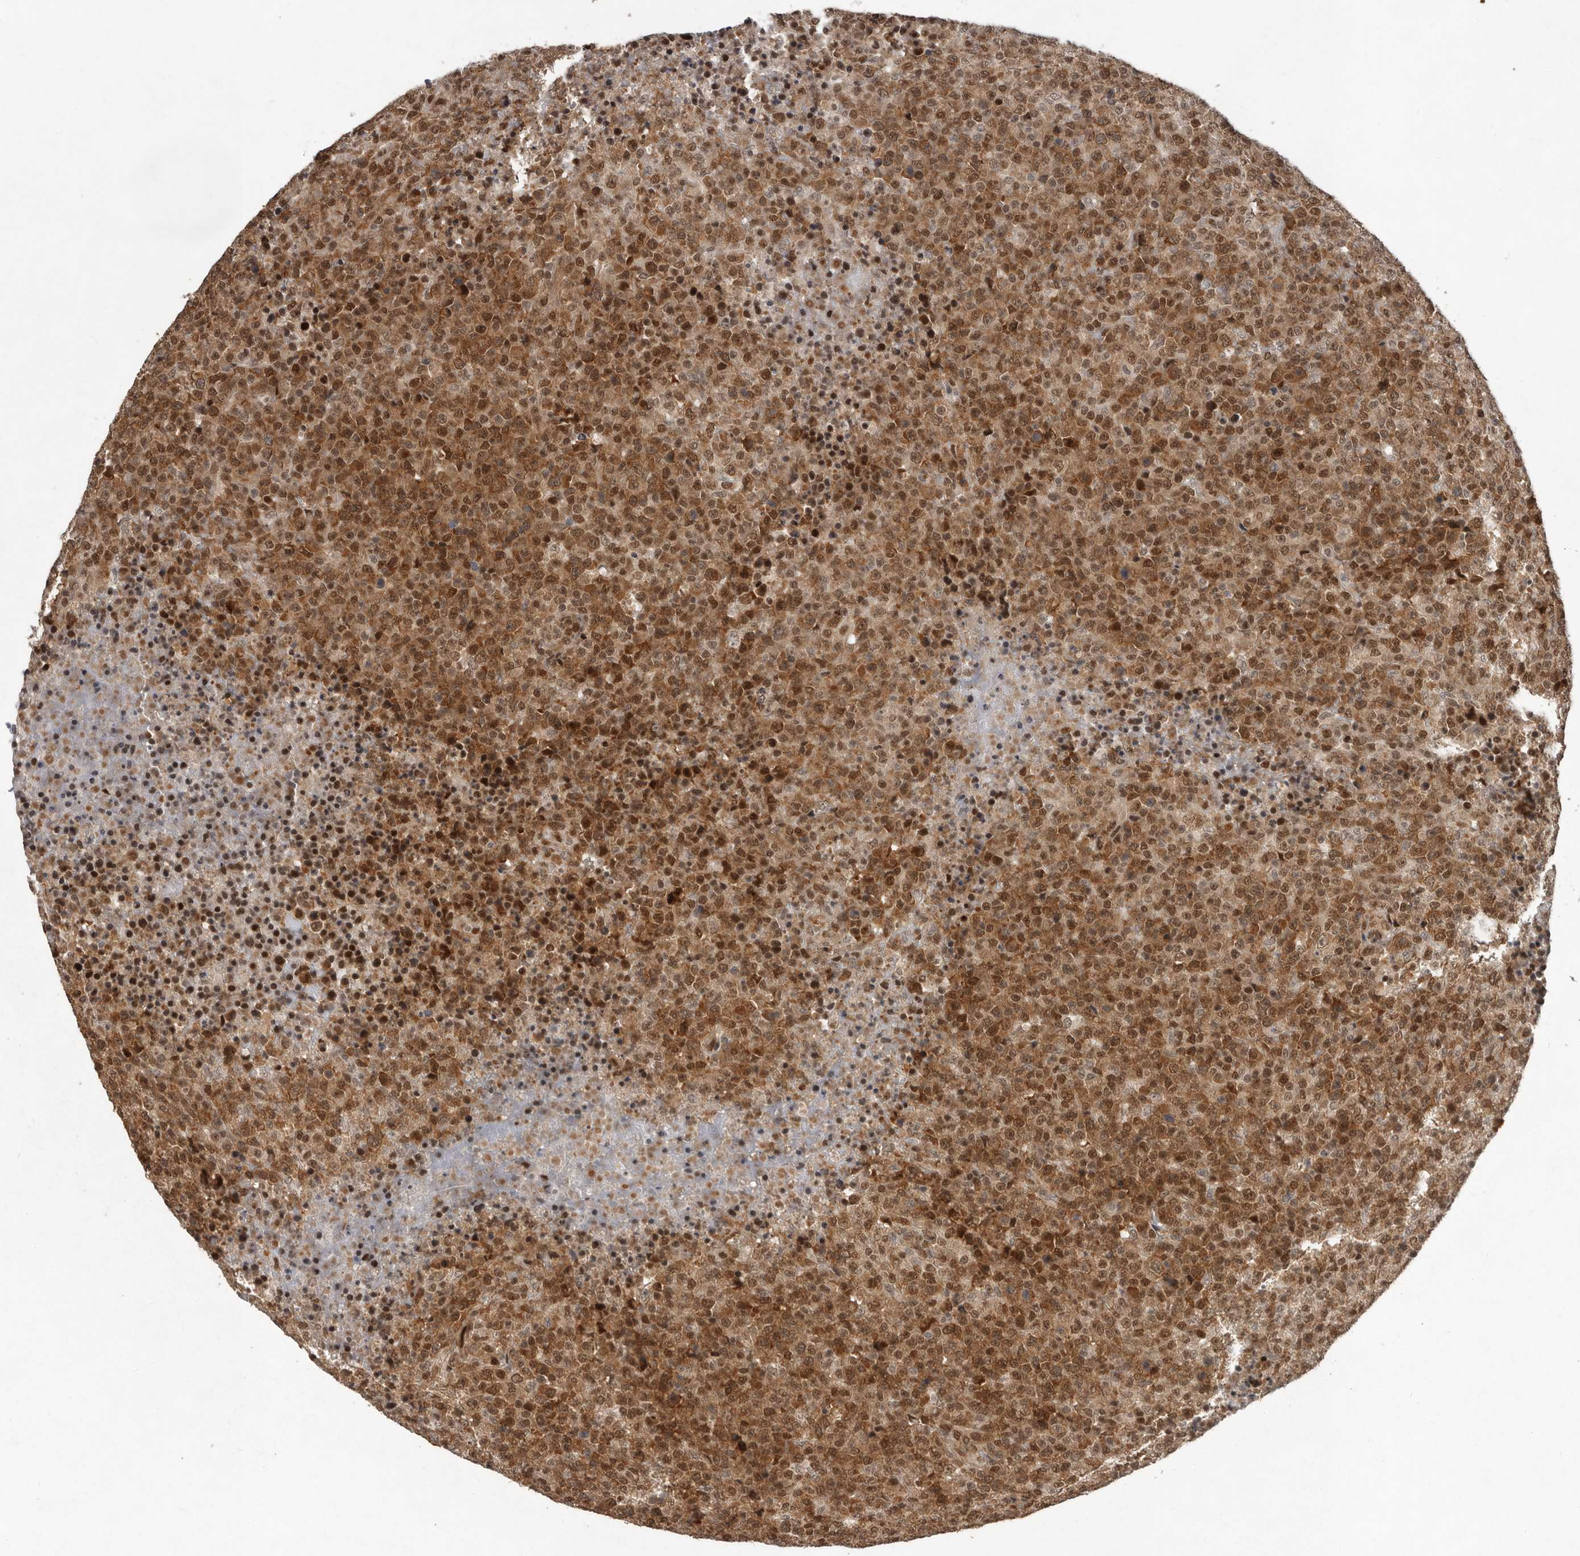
{"staining": {"intensity": "moderate", "quantity": ">75%", "location": "cytoplasmic/membranous,nuclear"}, "tissue": "lymphoma", "cell_type": "Tumor cells", "image_type": "cancer", "snomed": [{"axis": "morphology", "description": "Malignant lymphoma, non-Hodgkin's type, High grade"}, {"axis": "topography", "description": "Lymph node"}], "caption": "The histopathology image demonstrates a brown stain indicating the presence of a protein in the cytoplasmic/membranous and nuclear of tumor cells in high-grade malignant lymphoma, non-Hodgkin's type. (brown staining indicates protein expression, while blue staining denotes nuclei).", "gene": "CDC27", "patient": {"sex": "male", "age": 13}}